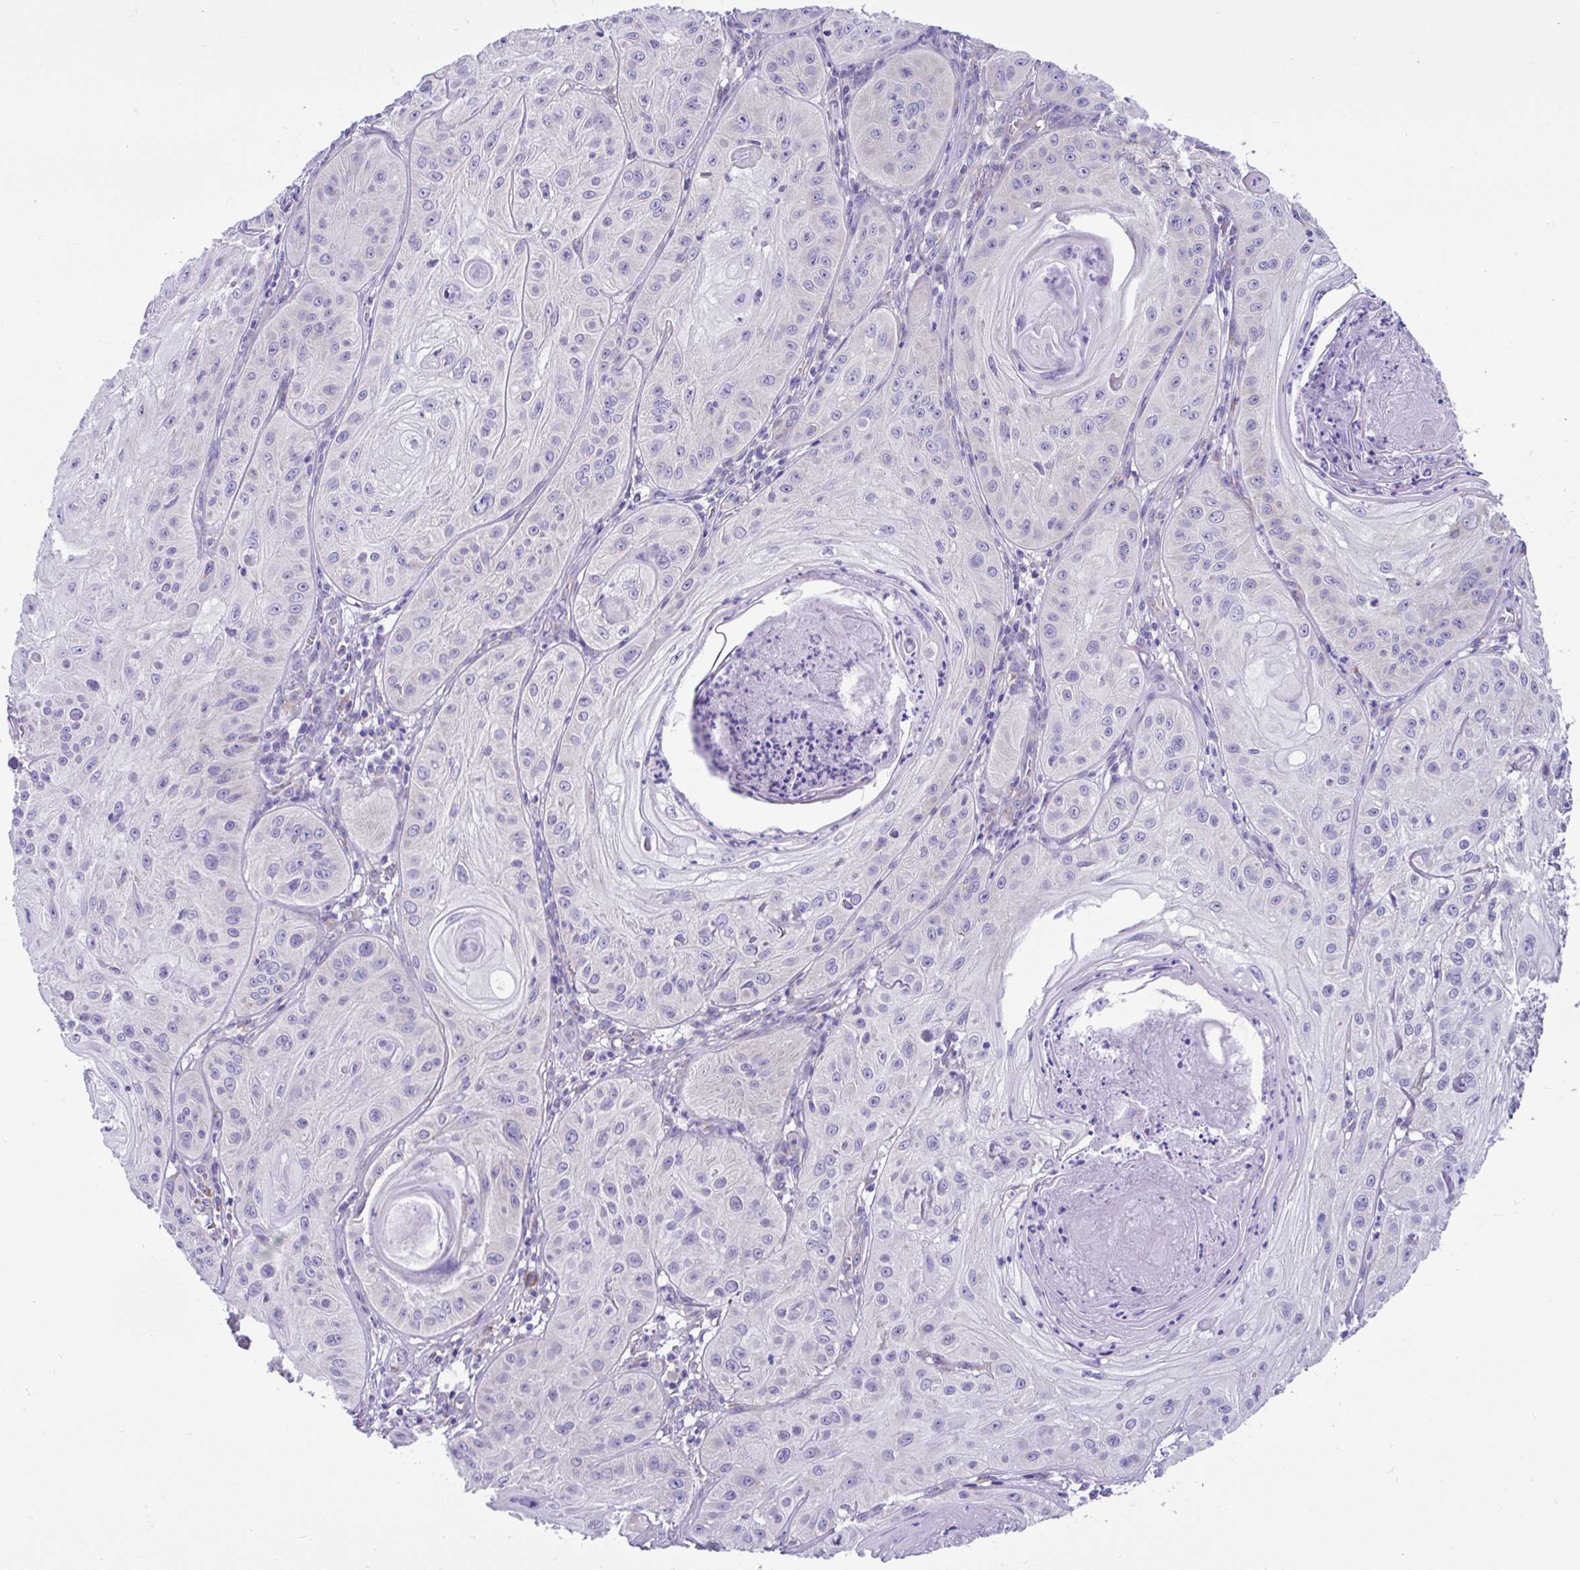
{"staining": {"intensity": "weak", "quantity": "<25%", "location": "cytoplasmic/membranous"}, "tissue": "skin cancer", "cell_type": "Tumor cells", "image_type": "cancer", "snomed": [{"axis": "morphology", "description": "Squamous cell carcinoma, NOS"}, {"axis": "topography", "description": "Skin"}], "caption": "Skin squamous cell carcinoma stained for a protein using IHC reveals no positivity tumor cells.", "gene": "RPL7", "patient": {"sex": "male", "age": 85}}